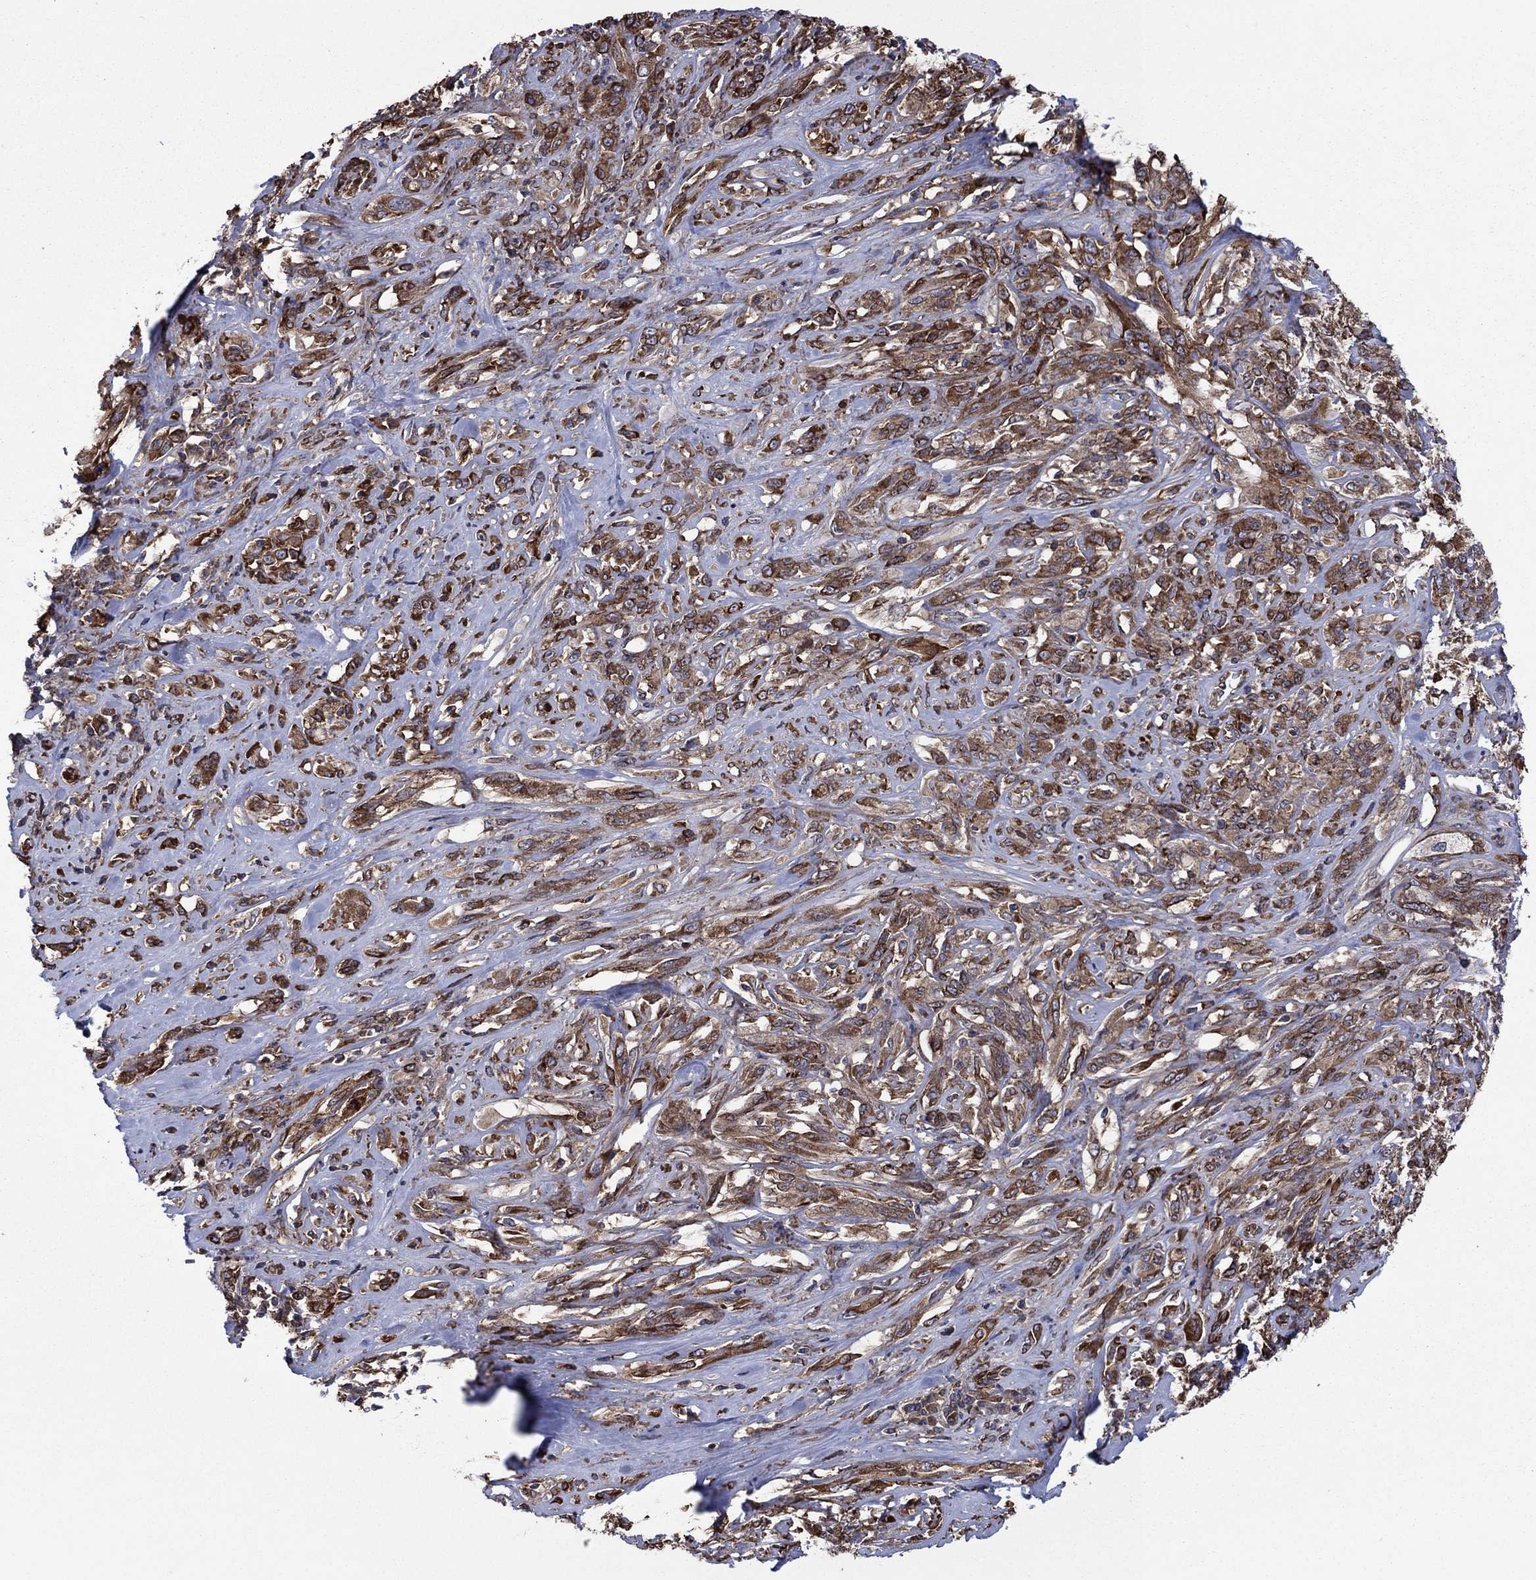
{"staining": {"intensity": "strong", "quantity": ">75%", "location": "cytoplasmic/membranous"}, "tissue": "melanoma", "cell_type": "Tumor cells", "image_type": "cancer", "snomed": [{"axis": "morphology", "description": "Malignant melanoma, NOS"}, {"axis": "topography", "description": "Skin"}], "caption": "This is an image of immunohistochemistry staining of melanoma, which shows strong positivity in the cytoplasmic/membranous of tumor cells.", "gene": "YBX1", "patient": {"sex": "female", "age": 91}}